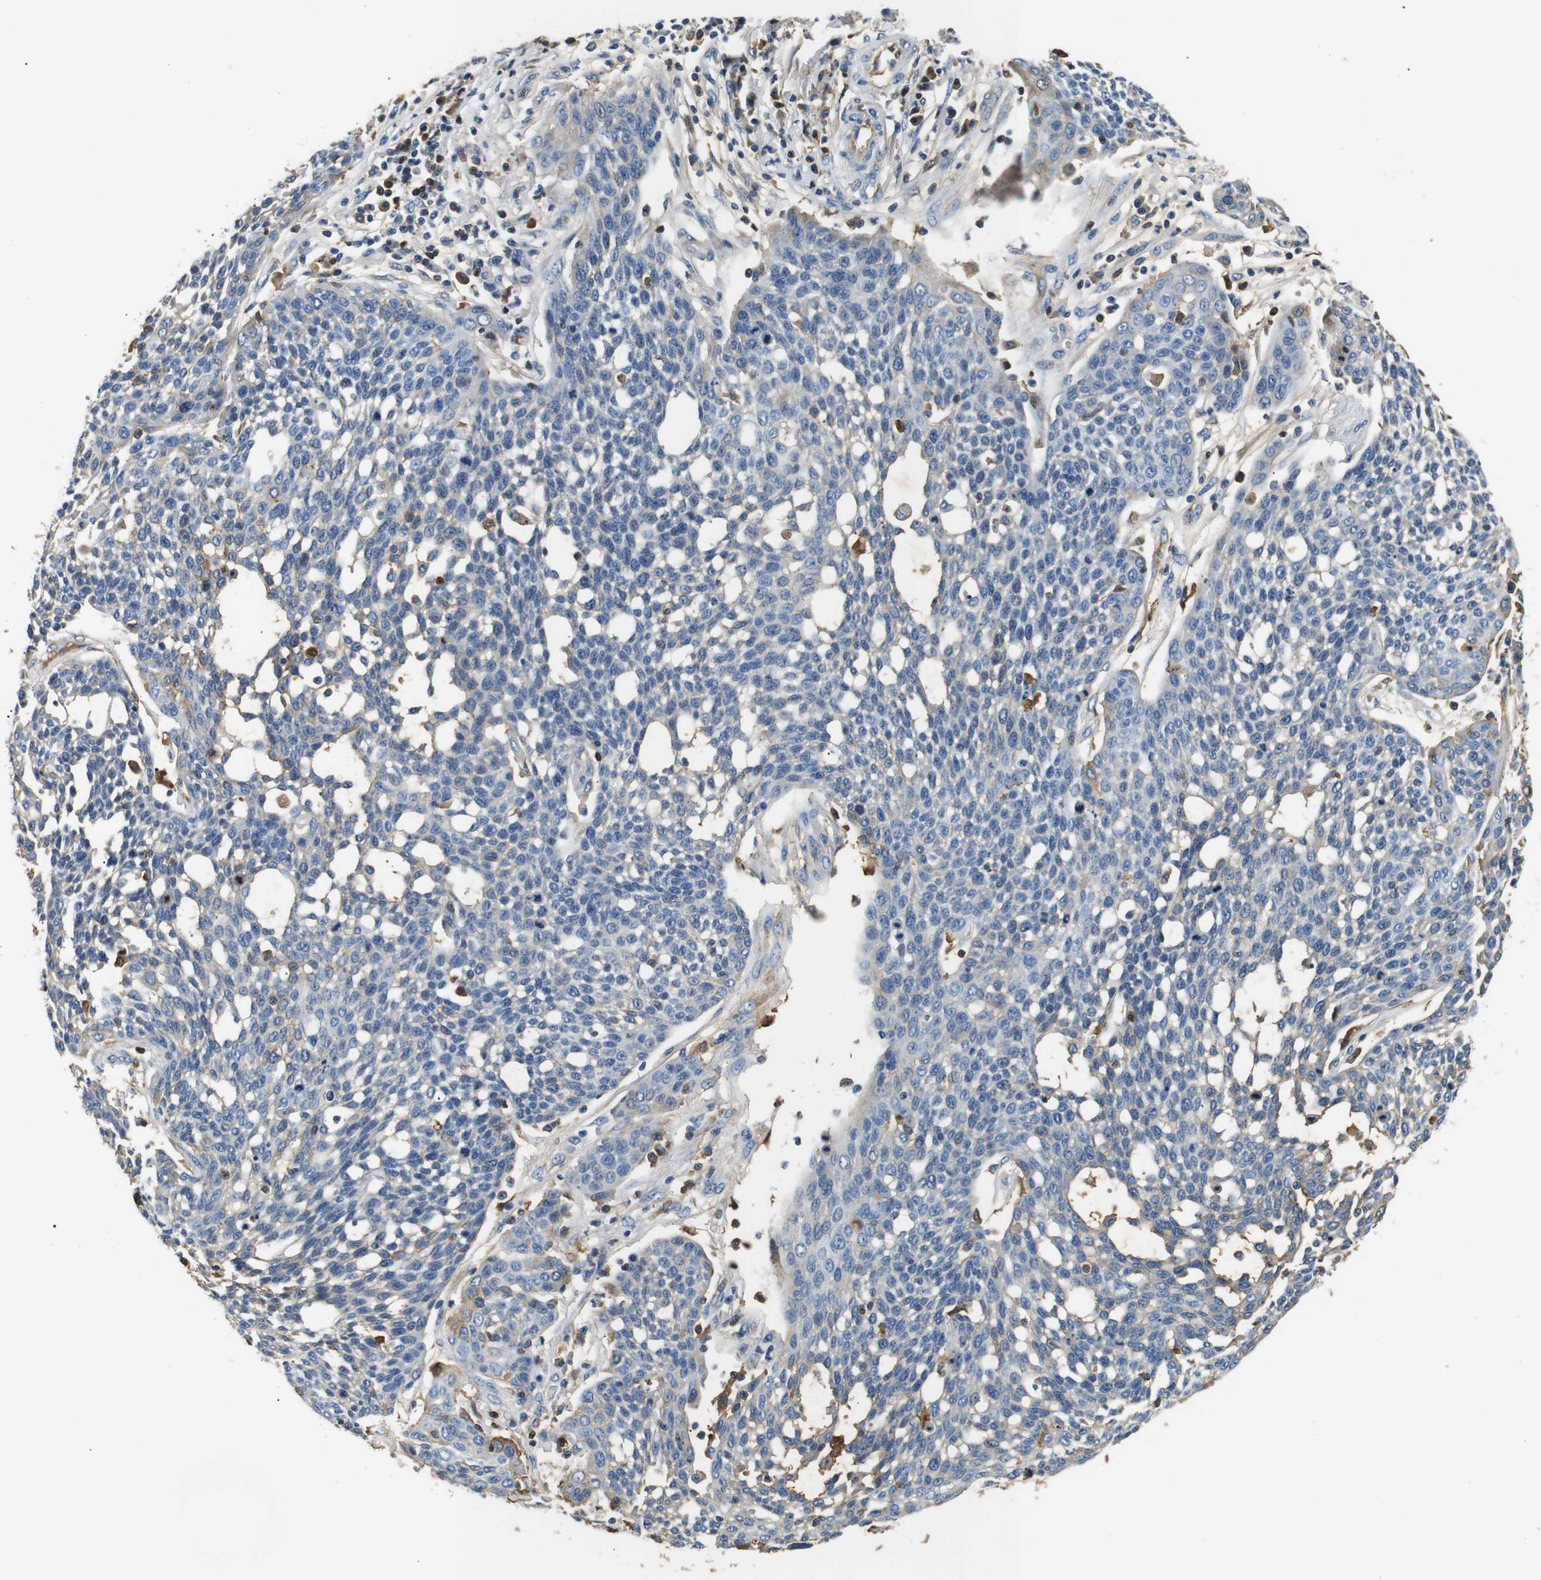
{"staining": {"intensity": "weak", "quantity": "<25%", "location": "cytoplasmic/membranous"}, "tissue": "cervical cancer", "cell_type": "Tumor cells", "image_type": "cancer", "snomed": [{"axis": "morphology", "description": "Squamous cell carcinoma, NOS"}, {"axis": "topography", "description": "Cervix"}], "caption": "Tumor cells are negative for brown protein staining in cervical cancer.", "gene": "LHCGR", "patient": {"sex": "female", "age": 34}}